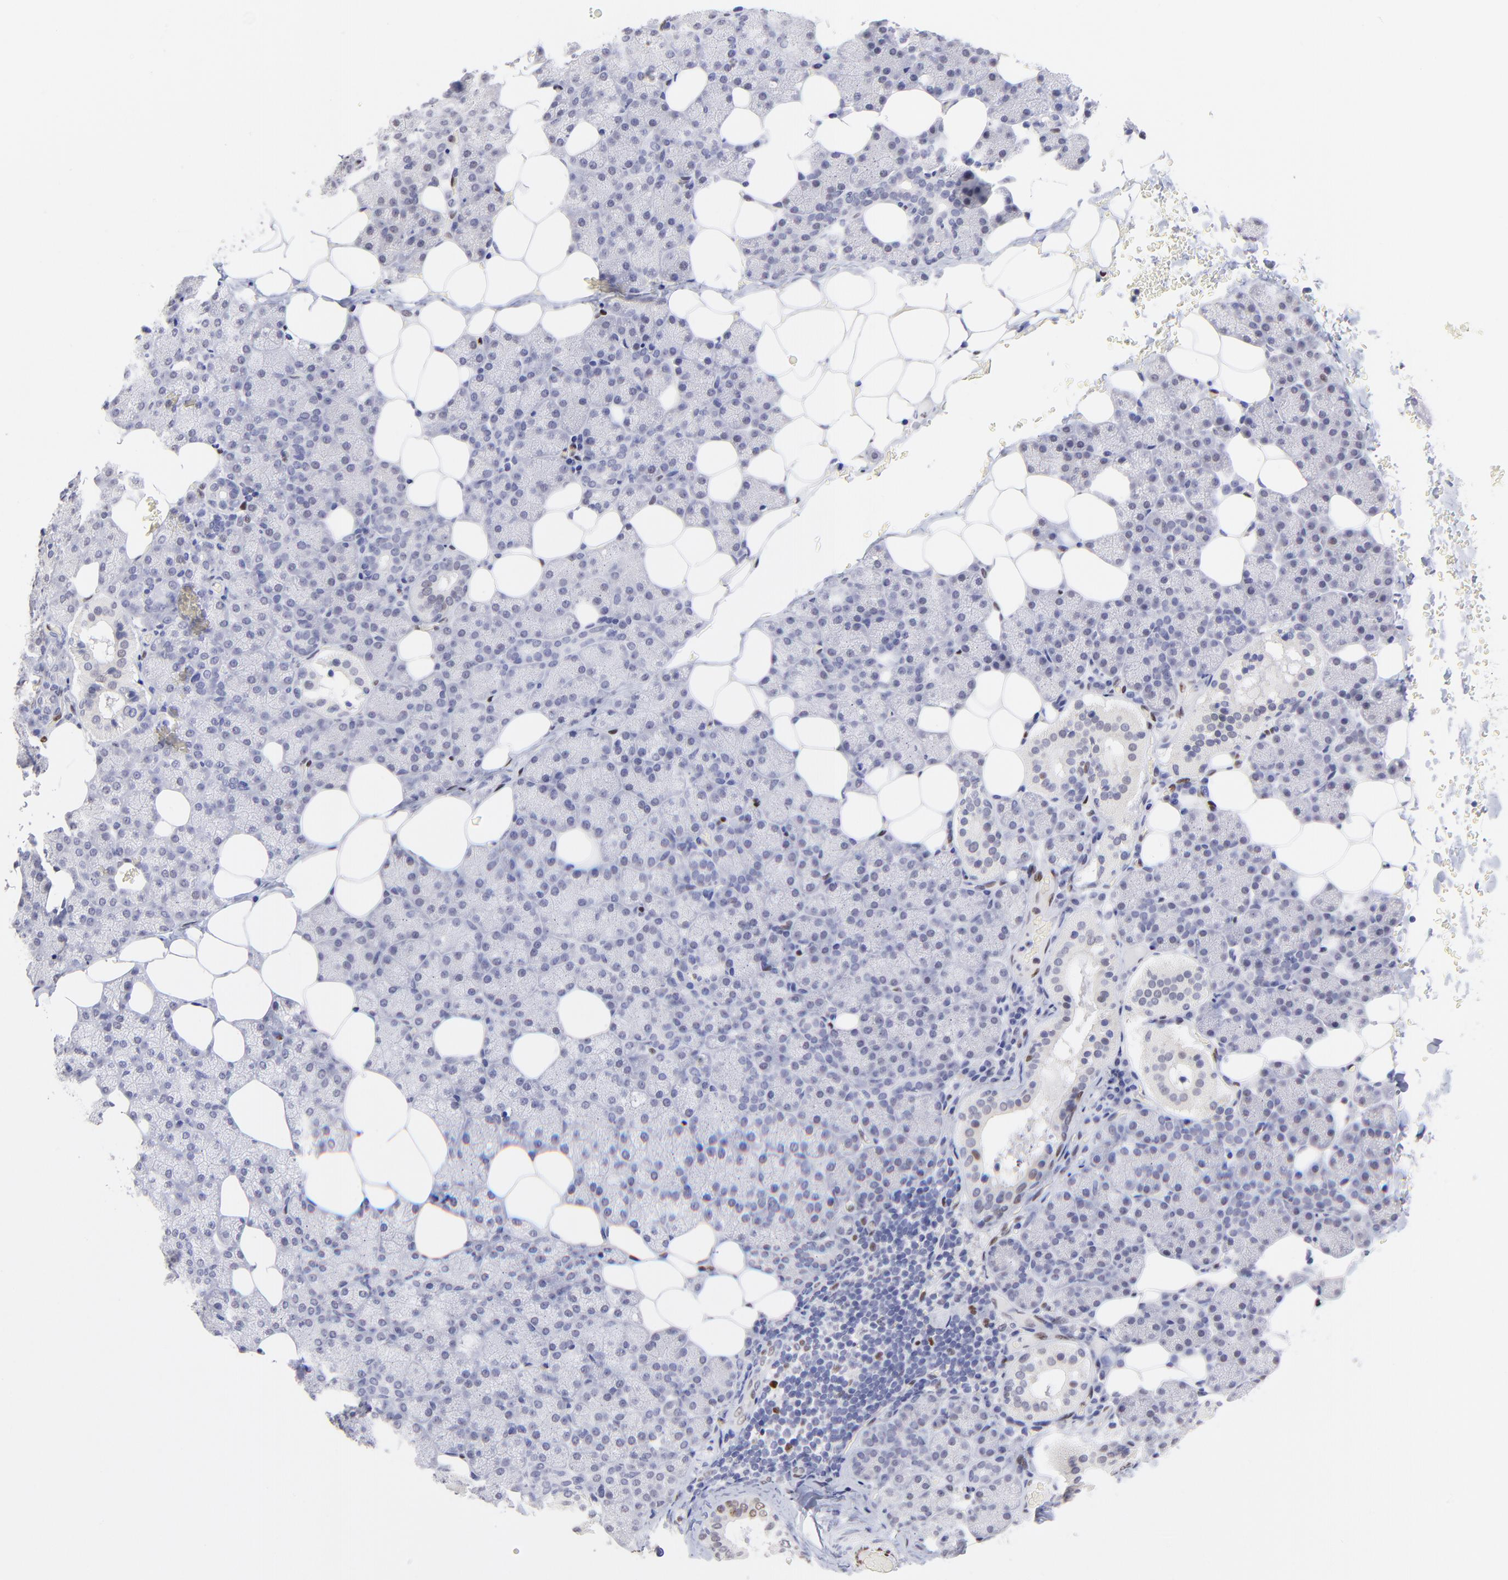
{"staining": {"intensity": "negative", "quantity": "none", "location": "none"}, "tissue": "salivary gland", "cell_type": "Glandular cells", "image_type": "normal", "snomed": [{"axis": "morphology", "description": "Normal tissue, NOS"}, {"axis": "topography", "description": "Lymph node"}, {"axis": "topography", "description": "Salivary gland"}], "caption": "Photomicrograph shows no significant protein positivity in glandular cells of unremarkable salivary gland. (Brightfield microscopy of DAB (3,3'-diaminobenzidine) immunohistochemistry at high magnification).", "gene": "KLF4", "patient": {"sex": "male", "age": 8}}